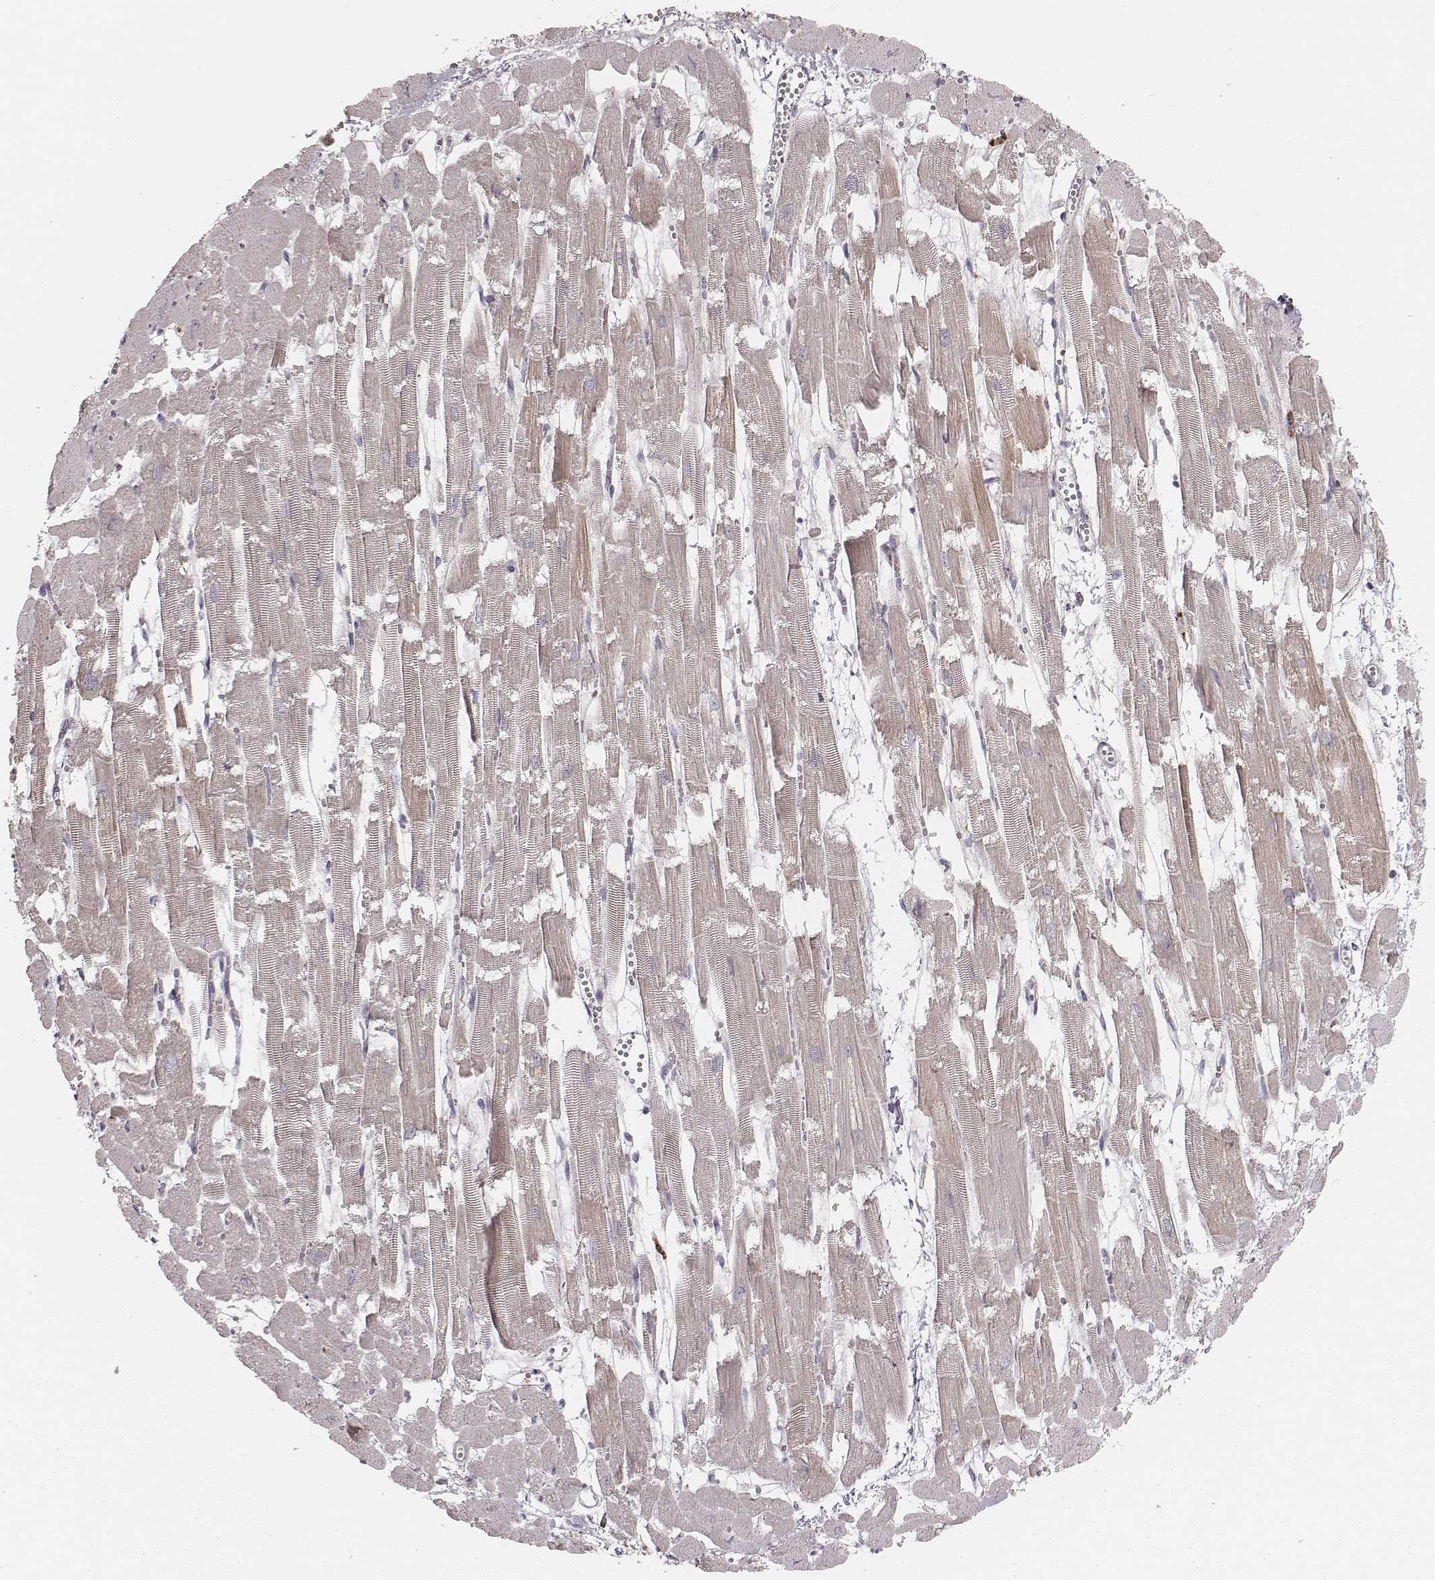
{"staining": {"intensity": "negative", "quantity": "none", "location": "none"}, "tissue": "heart muscle", "cell_type": "Cardiomyocytes", "image_type": "normal", "snomed": [{"axis": "morphology", "description": "Normal tissue, NOS"}, {"axis": "topography", "description": "Heart"}], "caption": "Immunohistochemistry (IHC) micrograph of unremarkable heart muscle: heart muscle stained with DAB (3,3'-diaminobenzidine) displays no significant protein positivity in cardiomyocytes.", "gene": "ABCA7", "patient": {"sex": "female", "age": 52}}